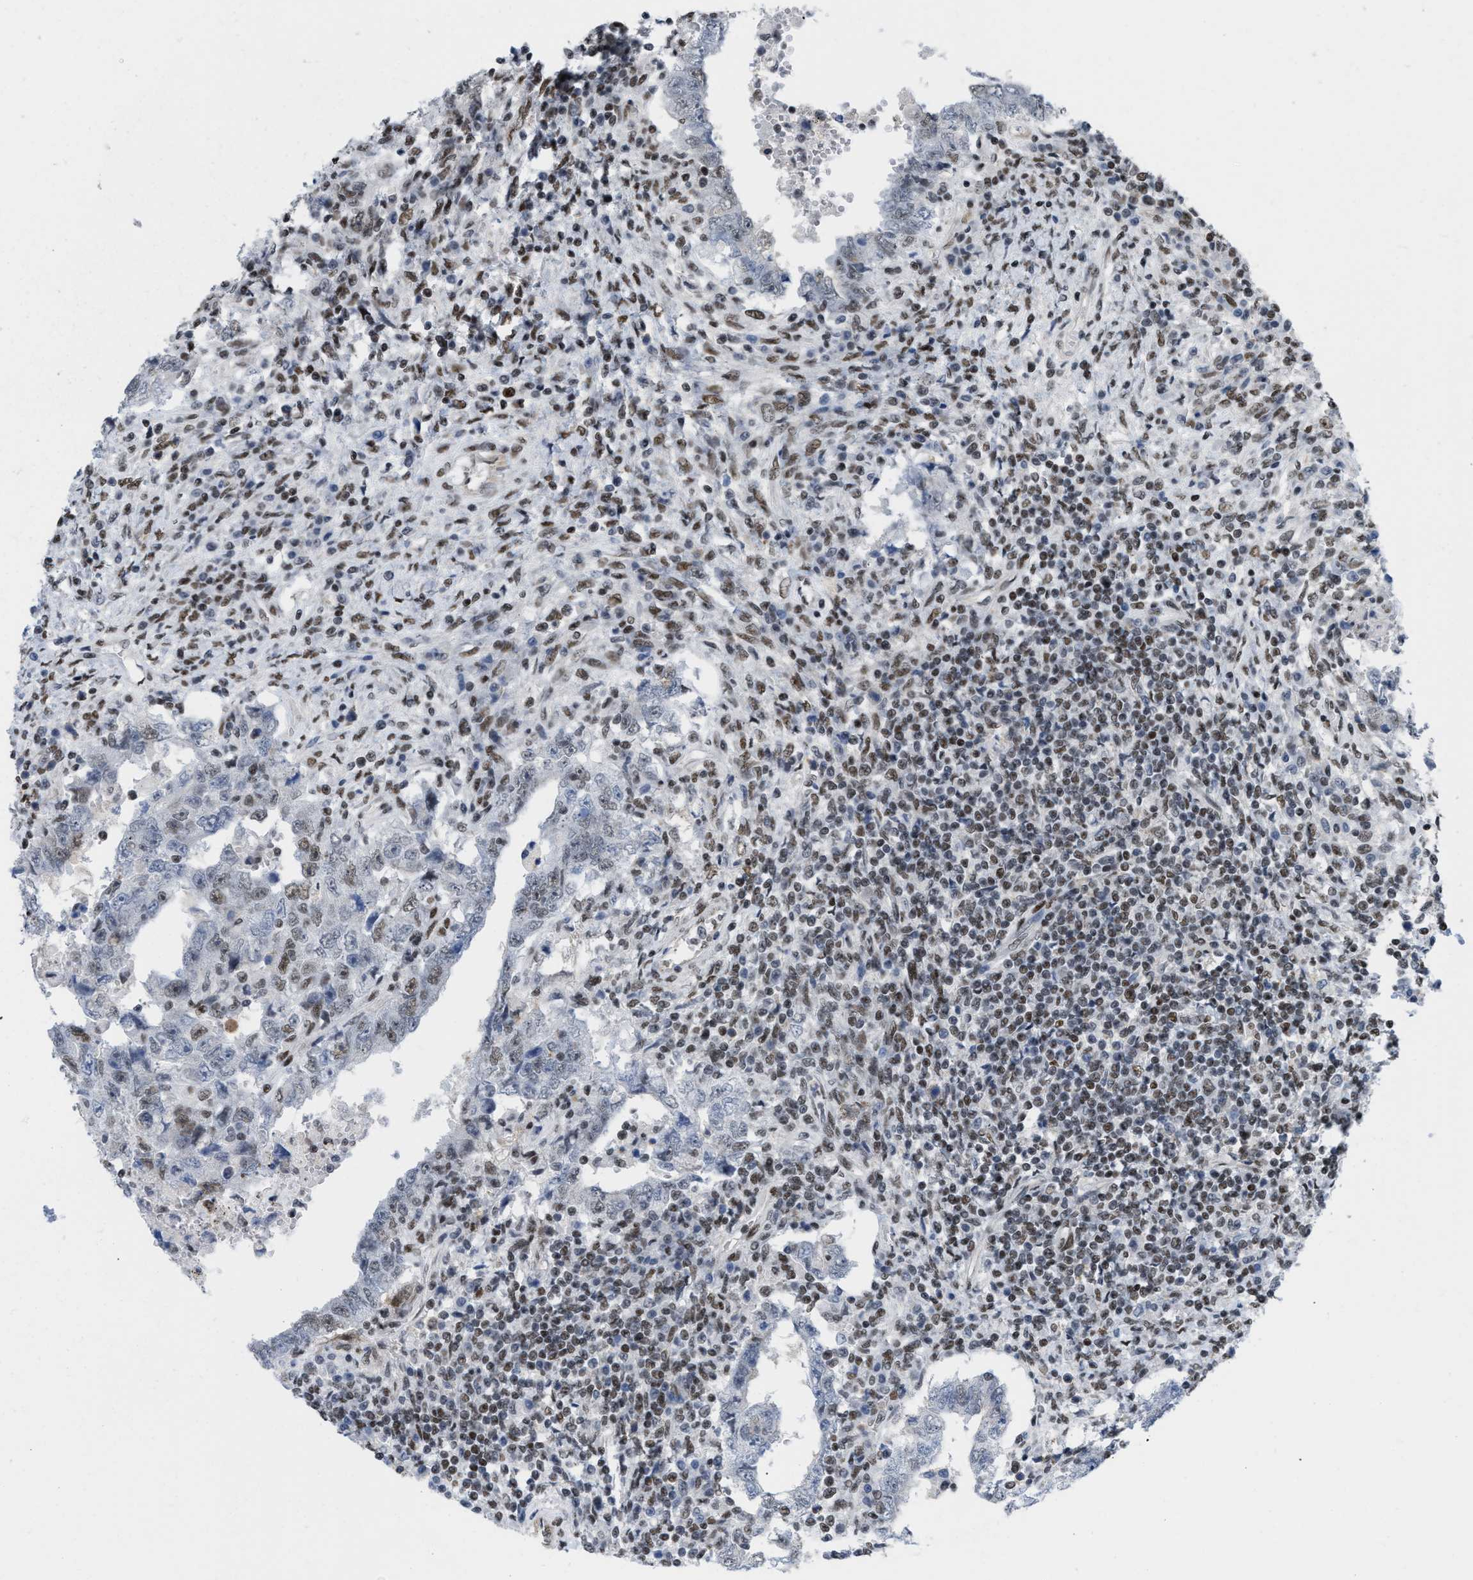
{"staining": {"intensity": "weak", "quantity": "<25%", "location": "nuclear"}, "tissue": "testis cancer", "cell_type": "Tumor cells", "image_type": "cancer", "snomed": [{"axis": "morphology", "description": "Carcinoma, Embryonal, NOS"}, {"axis": "topography", "description": "Testis"}], "caption": "A high-resolution image shows immunohistochemistry (IHC) staining of embryonal carcinoma (testis), which demonstrates no significant positivity in tumor cells. Brightfield microscopy of immunohistochemistry (IHC) stained with DAB (brown) and hematoxylin (blue), captured at high magnification.", "gene": "MIER1", "patient": {"sex": "male", "age": 26}}